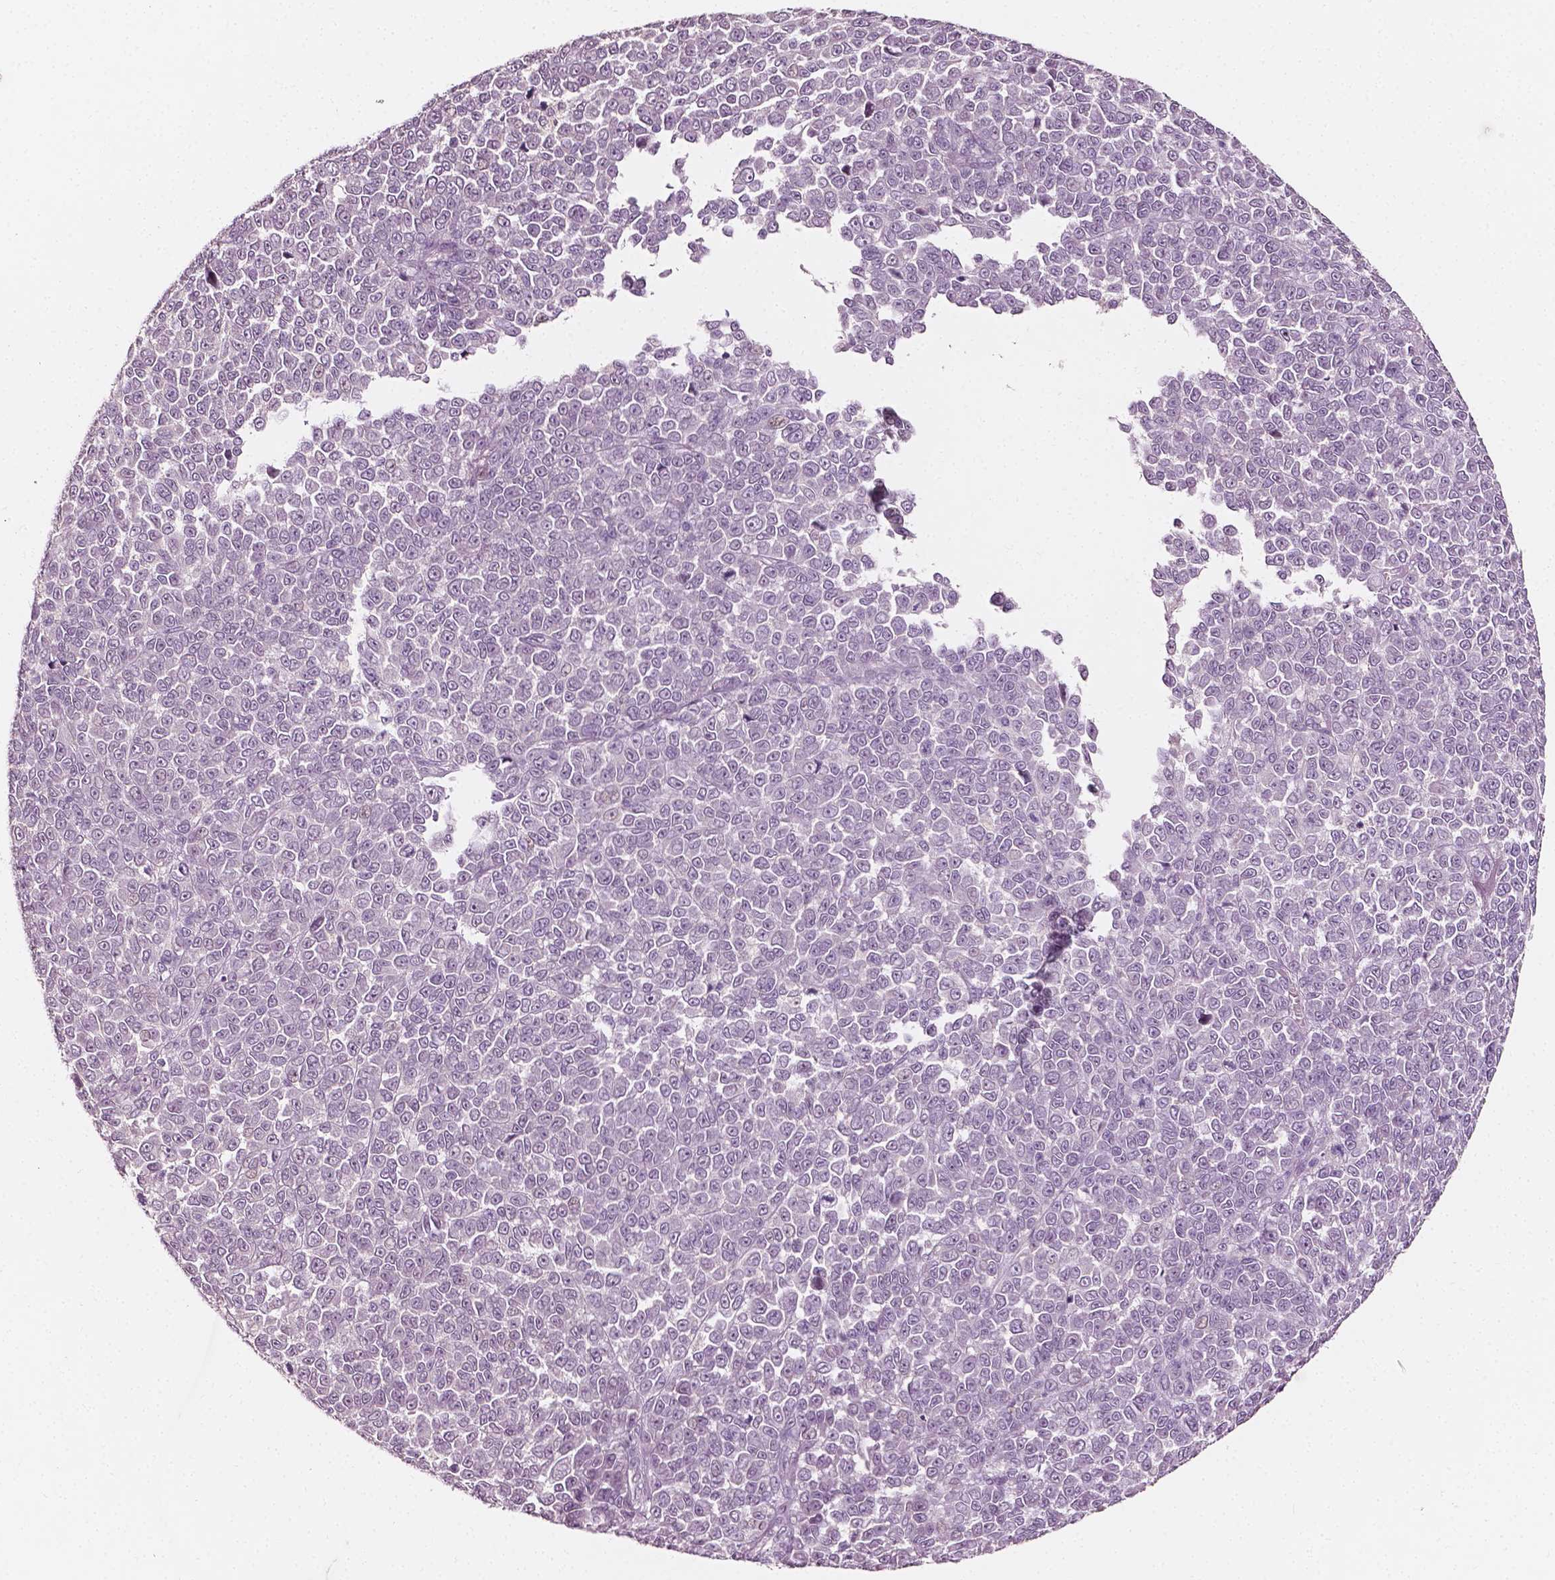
{"staining": {"intensity": "negative", "quantity": "none", "location": "none"}, "tissue": "melanoma", "cell_type": "Tumor cells", "image_type": "cancer", "snomed": [{"axis": "morphology", "description": "Malignant melanoma, NOS"}, {"axis": "topography", "description": "Skin"}], "caption": "High power microscopy micrograph of an immunohistochemistry micrograph of malignant melanoma, revealing no significant positivity in tumor cells. The staining is performed using DAB brown chromogen with nuclei counter-stained in using hematoxylin.", "gene": "PLA2R1", "patient": {"sex": "female", "age": 95}}